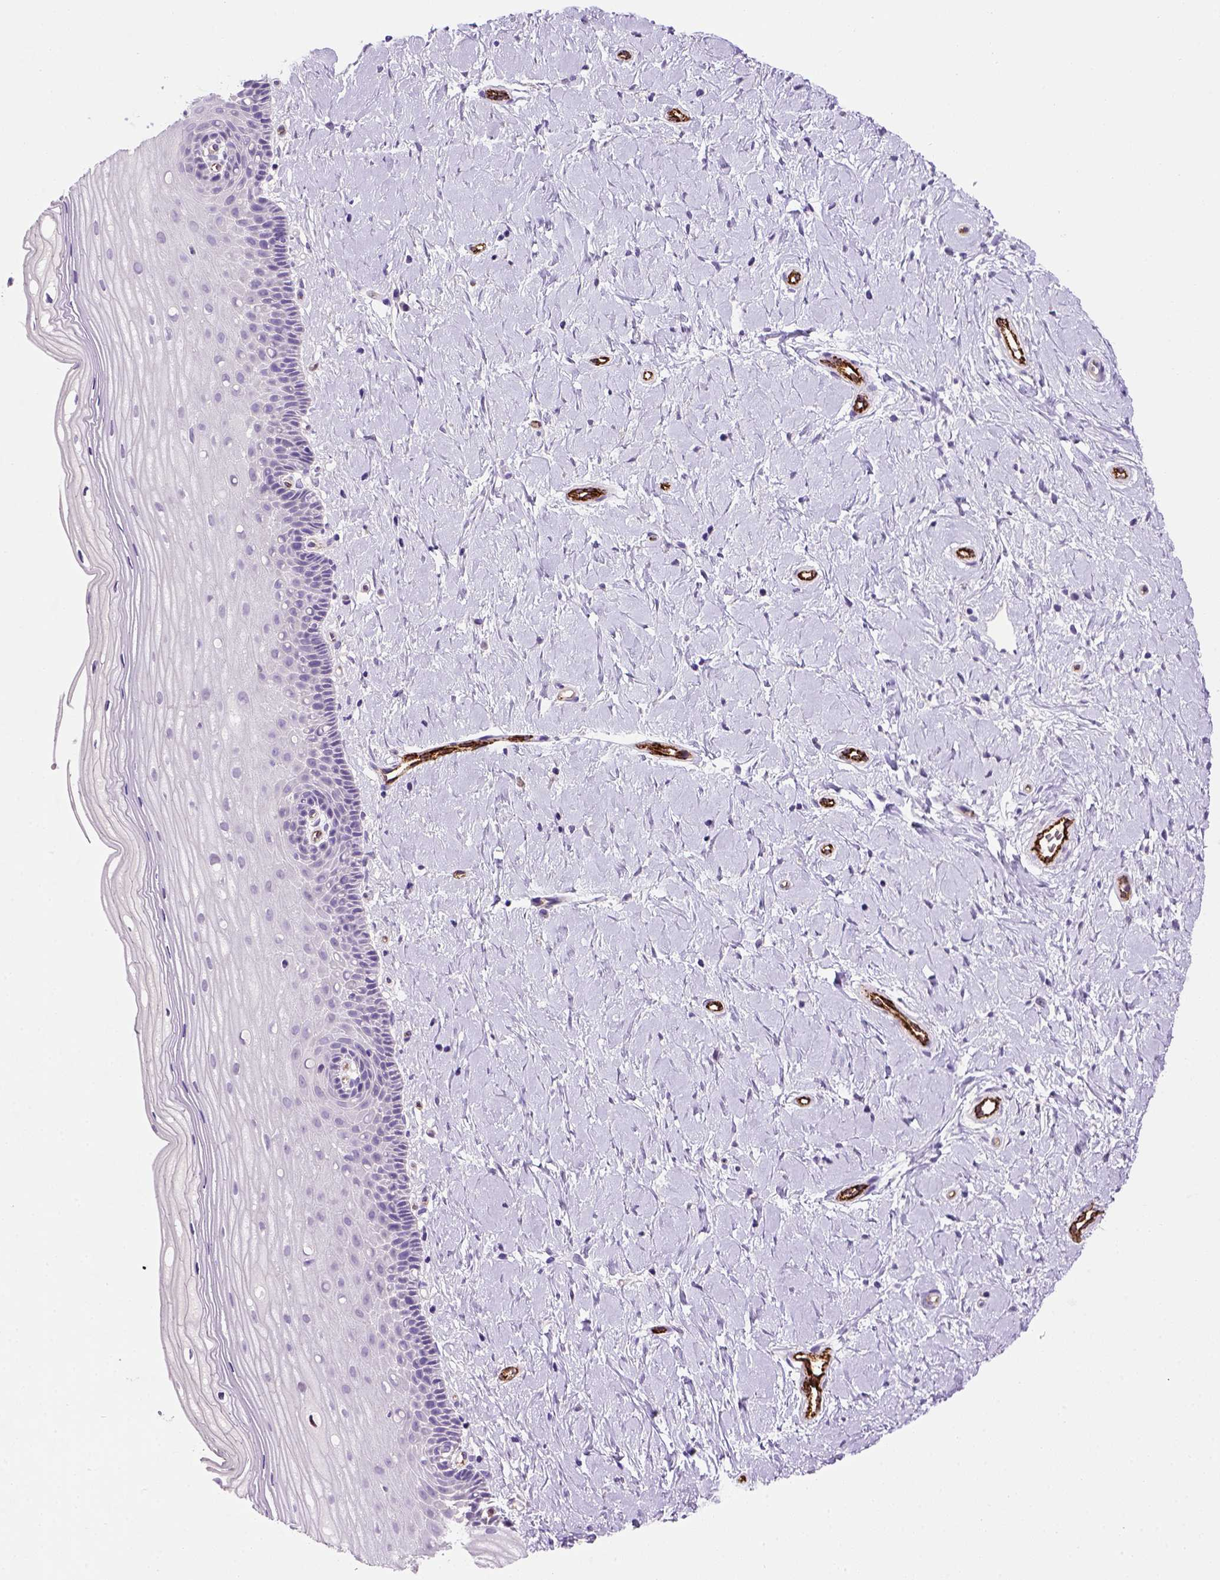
{"staining": {"intensity": "negative", "quantity": "none", "location": "none"}, "tissue": "cervix", "cell_type": "Glandular cells", "image_type": "normal", "snomed": [{"axis": "morphology", "description": "Normal tissue, NOS"}, {"axis": "topography", "description": "Cervix"}], "caption": "Immunohistochemistry (IHC) photomicrograph of benign cervix: human cervix stained with DAB (3,3'-diaminobenzidine) displays no significant protein positivity in glandular cells.", "gene": "VWF", "patient": {"sex": "female", "age": 37}}